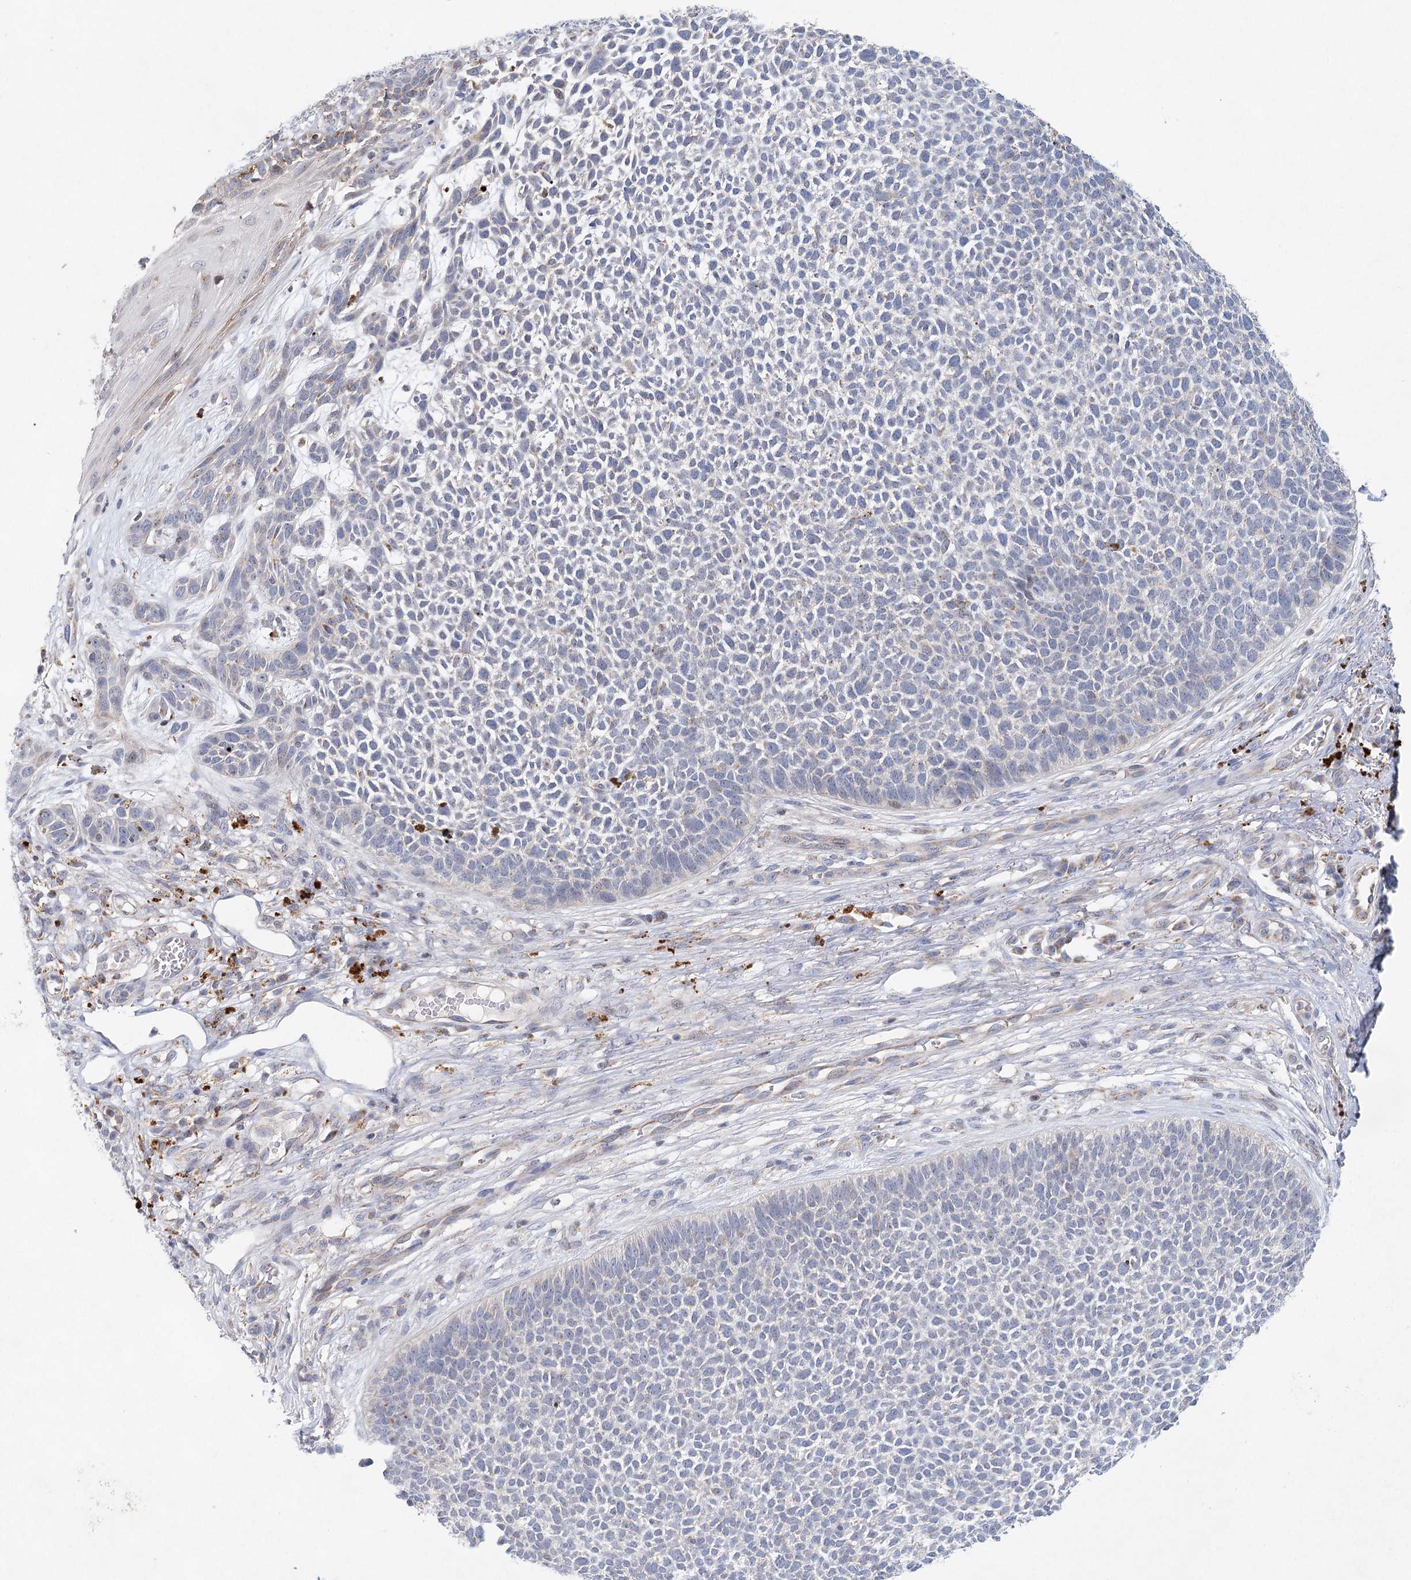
{"staining": {"intensity": "negative", "quantity": "none", "location": "none"}, "tissue": "skin cancer", "cell_type": "Tumor cells", "image_type": "cancer", "snomed": [{"axis": "morphology", "description": "Basal cell carcinoma"}, {"axis": "topography", "description": "Skin"}], "caption": "Tumor cells are negative for protein expression in human skin cancer. (Brightfield microscopy of DAB IHC at high magnification).", "gene": "XPO6", "patient": {"sex": "female", "age": 84}}